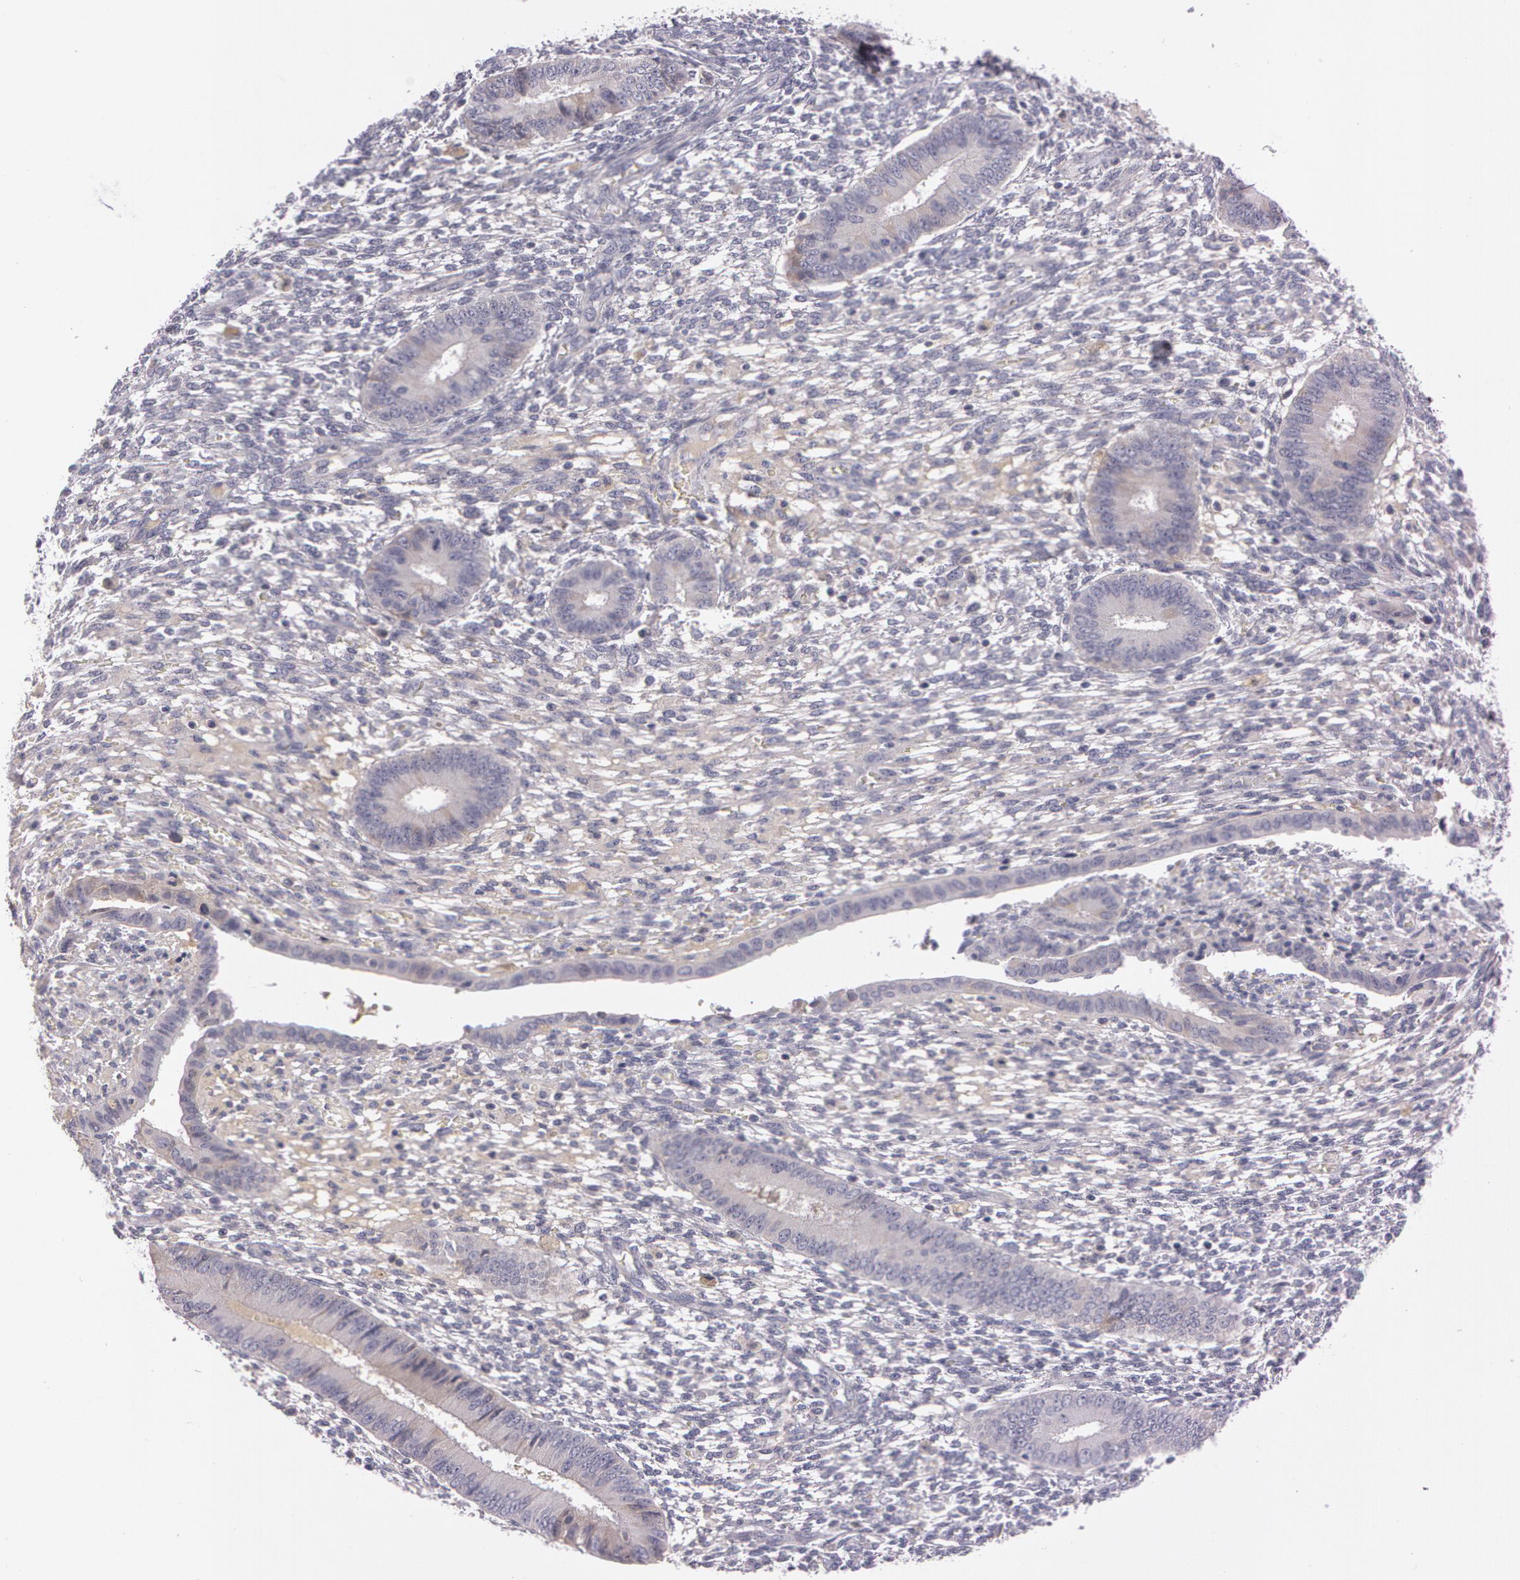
{"staining": {"intensity": "weak", "quantity": "25%-75%", "location": "cytoplasmic/membranous"}, "tissue": "endometrium", "cell_type": "Cells in endometrial stroma", "image_type": "normal", "snomed": [{"axis": "morphology", "description": "Normal tissue, NOS"}, {"axis": "topography", "description": "Endometrium"}], "caption": "Immunohistochemistry of normal human endometrium demonstrates low levels of weak cytoplasmic/membranous expression in approximately 25%-75% of cells in endometrial stroma.", "gene": "MXRA5", "patient": {"sex": "female", "age": 42}}